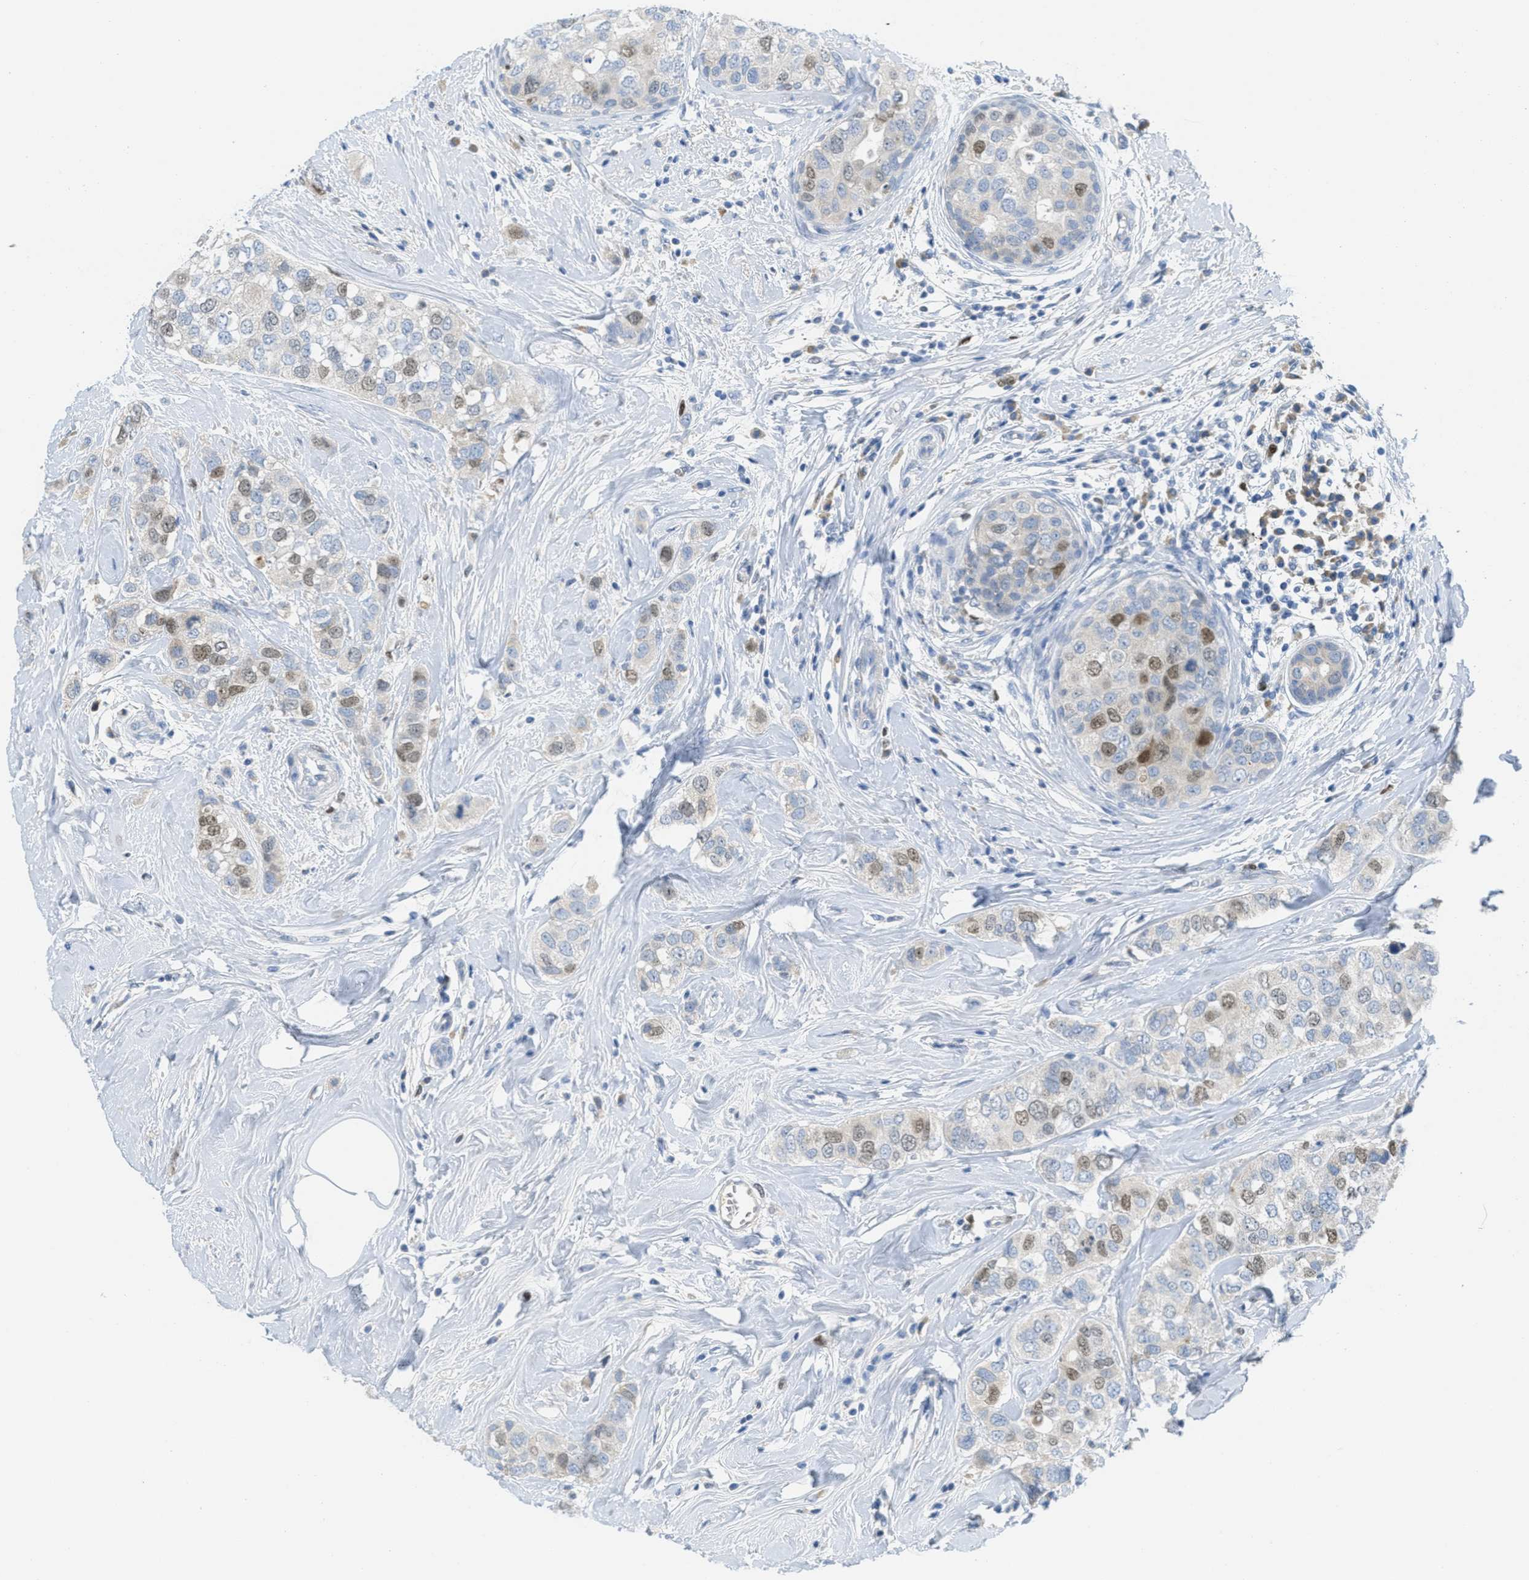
{"staining": {"intensity": "moderate", "quantity": "25%-75%", "location": "nuclear"}, "tissue": "breast cancer", "cell_type": "Tumor cells", "image_type": "cancer", "snomed": [{"axis": "morphology", "description": "Duct carcinoma"}, {"axis": "topography", "description": "Breast"}], "caption": "The photomicrograph demonstrates a brown stain indicating the presence of a protein in the nuclear of tumor cells in breast cancer (invasive ductal carcinoma).", "gene": "ORC6", "patient": {"sex": "female", "age": 50}}